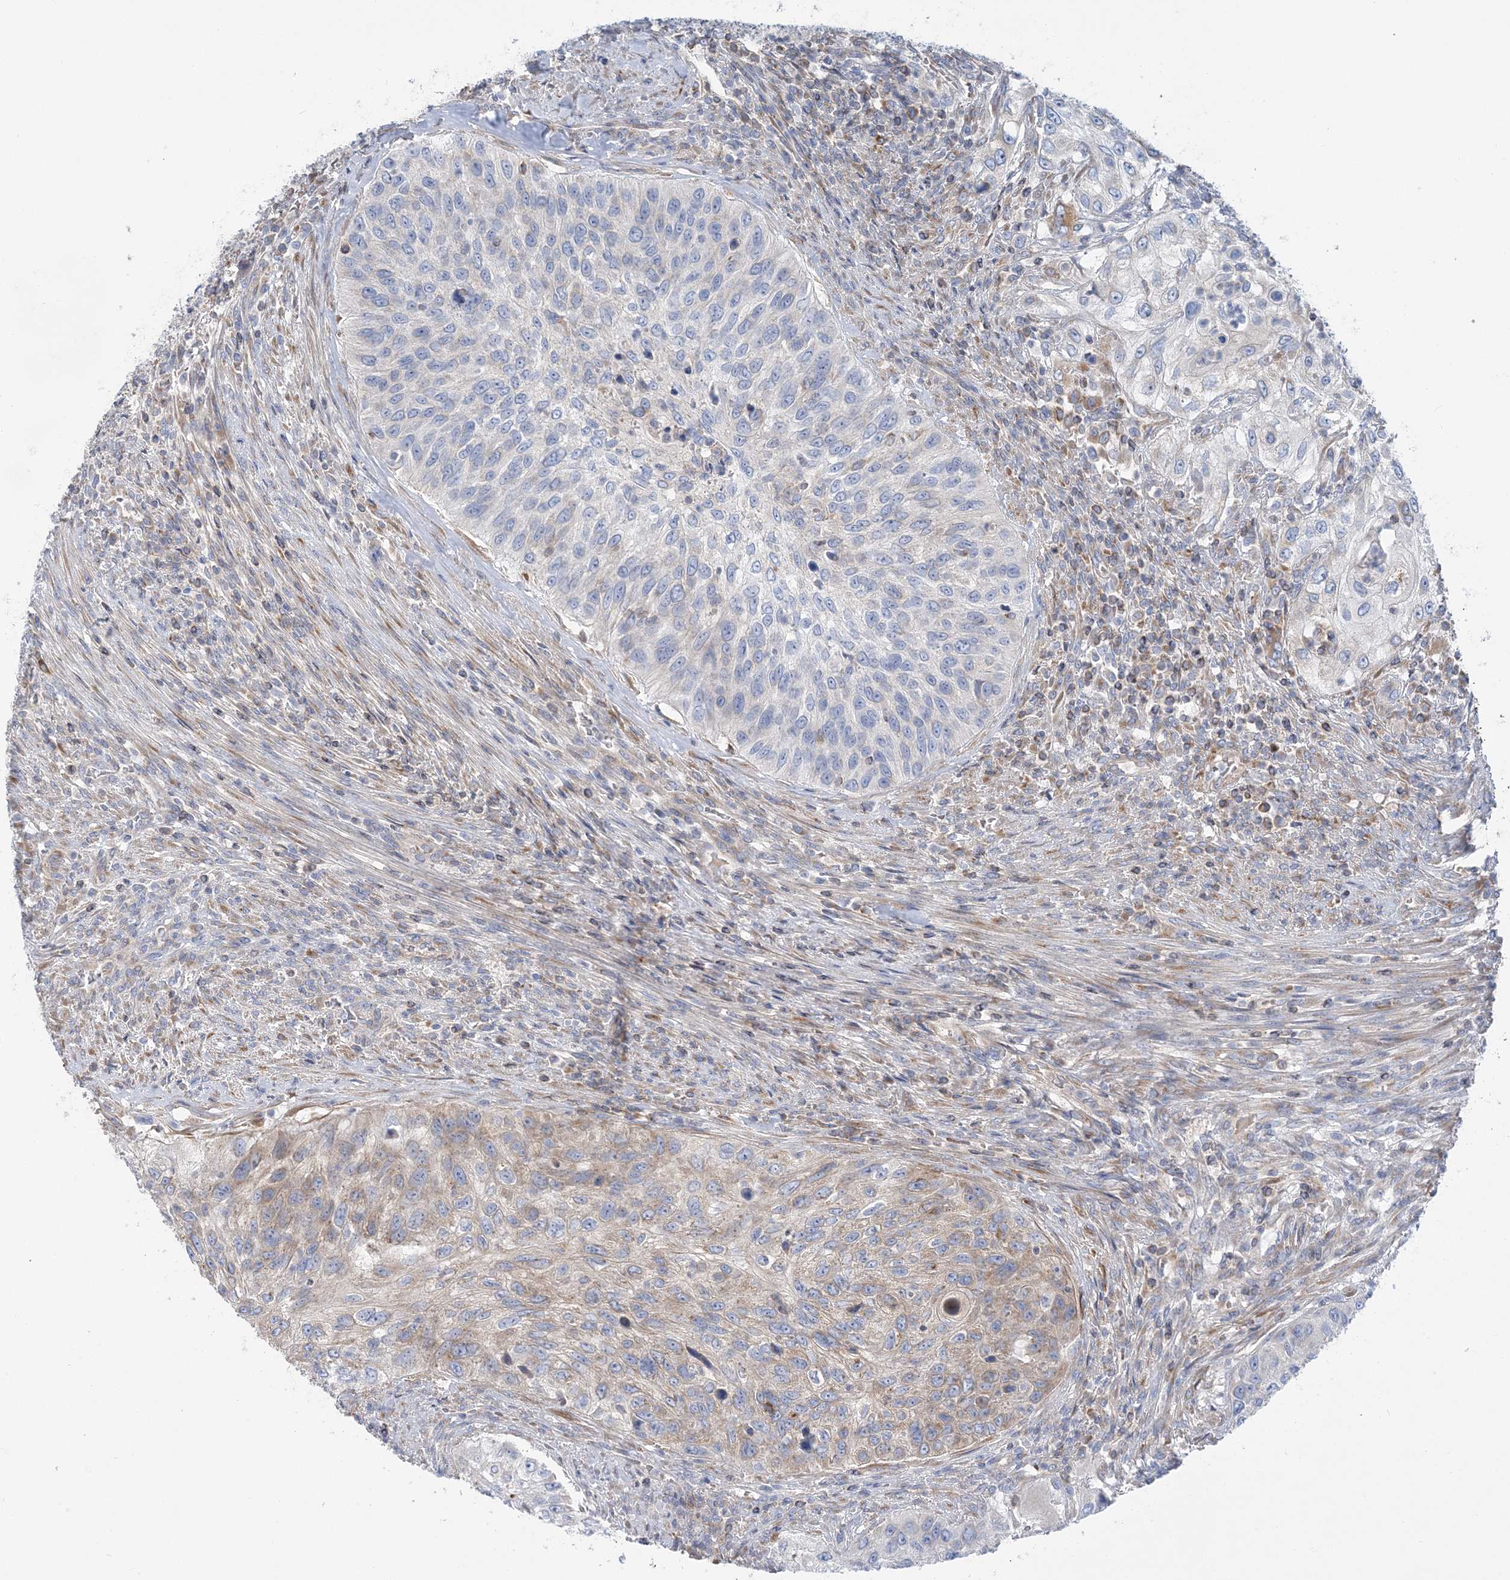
{"staining": {"intensity": "weak", "quantity": "<25%", "location": "cytoplasmic/membranous"}, "tissue": "urothelial cancer", "cell_type": "Tumor cells", "image_type": "cancer", "snomed": [{"axis": "morphology", "description": "Urothelial carcinoma, High grade"}, {"axis": "topography", "description": "Urinary bladder"}], "caption": "Immunohistochemical staining of urothelial cancer reveals no significant expression in tumor cells.", "gene": "FAM114A2", "patient": {"sex": "female", "age": 60}}